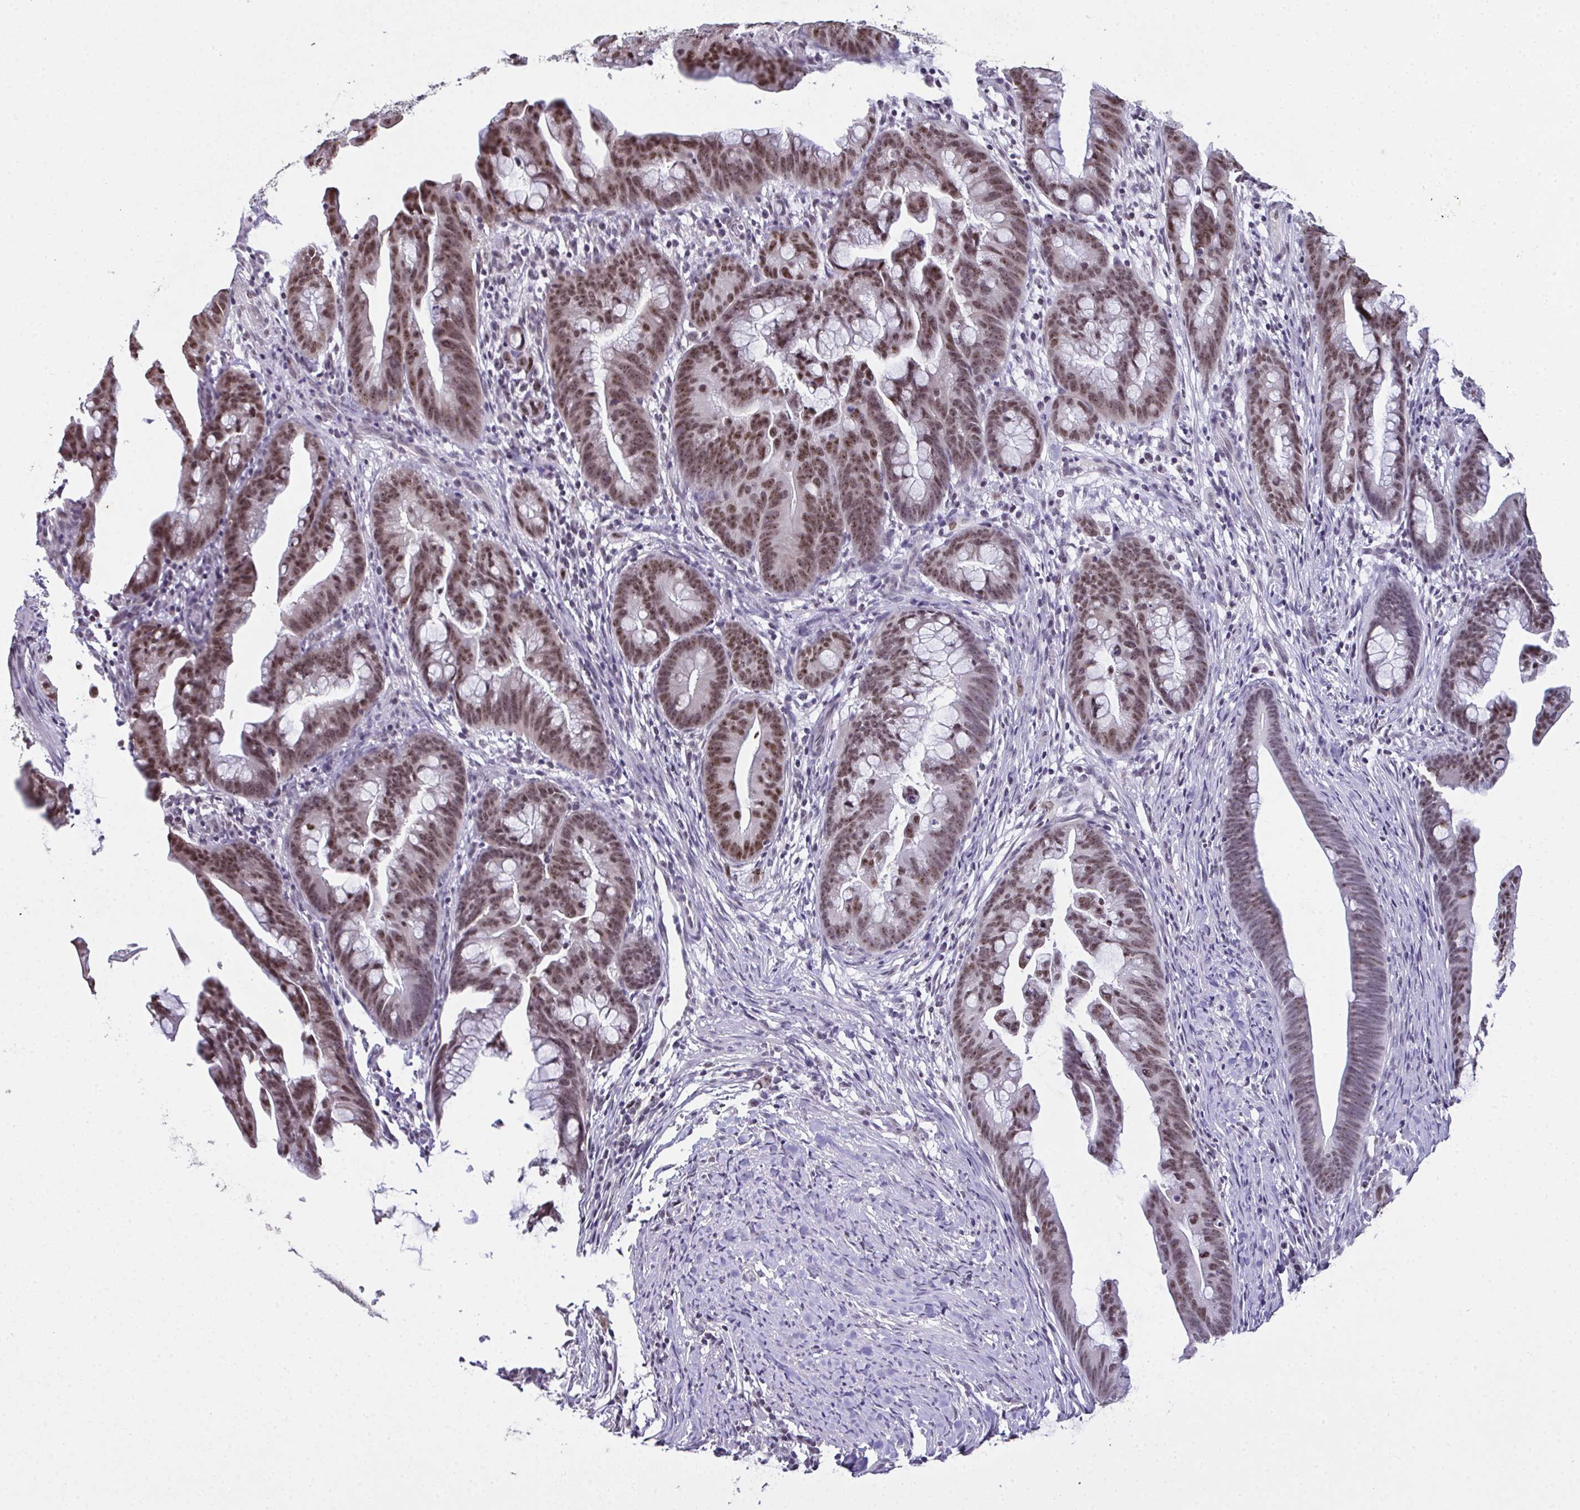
{"staining": {"intensity": "moderate", "quantity": ">75%", "location": "nuclear"}, "tissue": "colorectal cancer", "cell_type": "Tumor cells", "image_type": "cancer", "snomed": [{"axis": "morphology", "description": "Adenocarcinoma, NOS"}, {"axis": "topography", "description": "Colon"}], "caption": "Colorectal cancer tissue demonstrates moderate nuclear staining in about >75% of tumor cells, visualized by immunohistochemistry.", "gene": "ZNF800", "patient": {"sex": "male", "age": 62}}